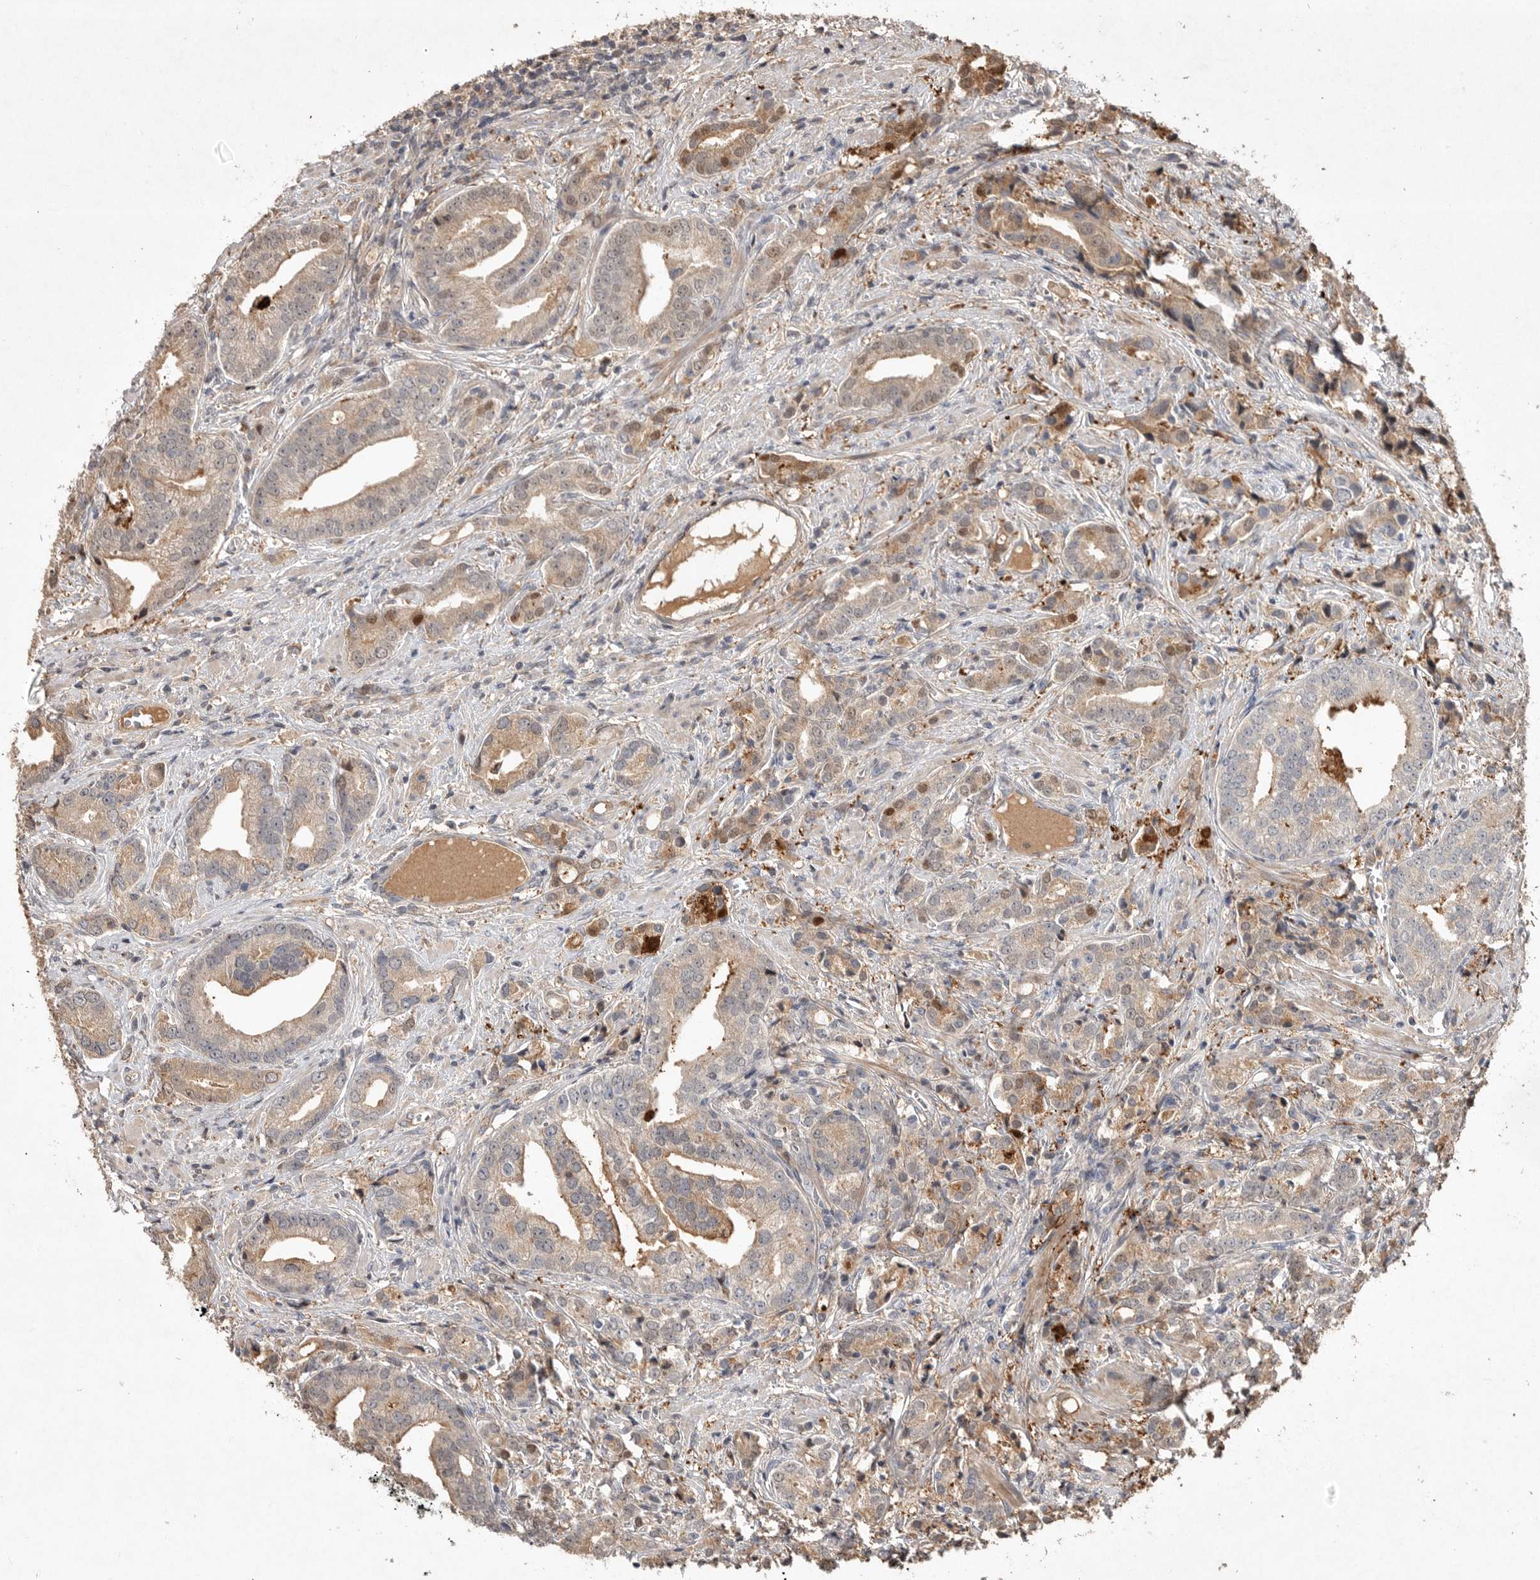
{"staining": {"intensity": "weak", "quantity": "25%-75%", "location": "cytoplasmic/membranous"}, "tissue": "prostate cancer", "cell_type": "Tumor cells", "image_type": "cancer", "snomed": [{"axis": "morphology", "description": "Adenocarcinoma, High grade"}, {"axis": "topography", "description": "Prostate"}], "caption": "A low amount of weak cytoplasmic/membranous staining is appreciated in approximately 25%-75% of tumor cells in prostate cancer tissue.", "gene": "VN1R4", "patient": {"sex": "male", "age": 57}}